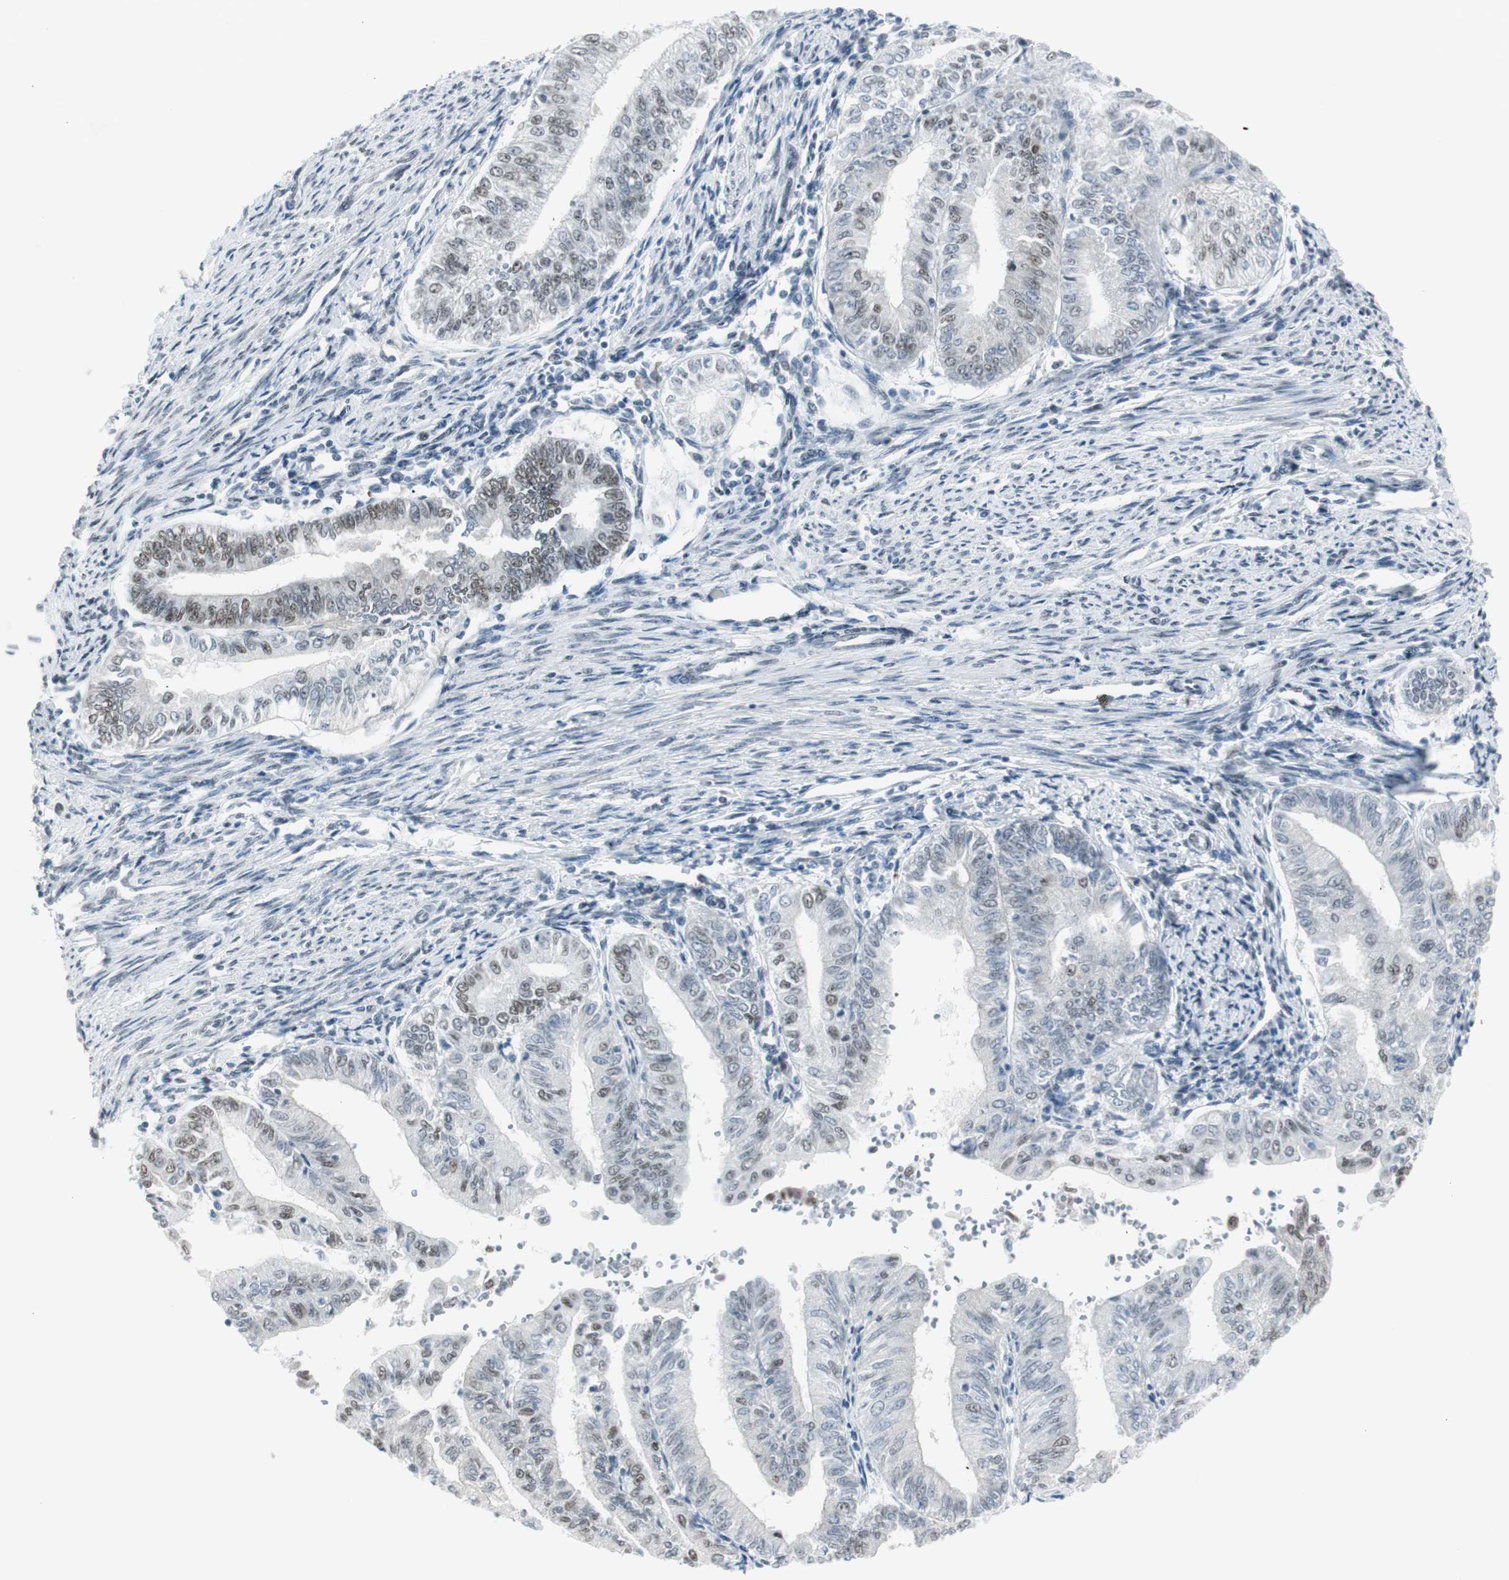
{"staining": {"intensity": "weak", "quantity": "25%-75%", "location": "nuclear"}, "tissue": "endometrial cancer", "cell_type": "Tumor cells", "image_type": "cancer", "snomed": [{"axis": "morphology", "description": "Adenocarcinoma, NOS"}, {"axis": "topography", "description": "Endometrium"}], "caption": "Weak nuclear protein expression is present in approximately 25%-75% of tumor cells in endometrial adenocarcinoma.", "gene": "HEXIM1", "patient": {"sex": "female", "age": 66}}